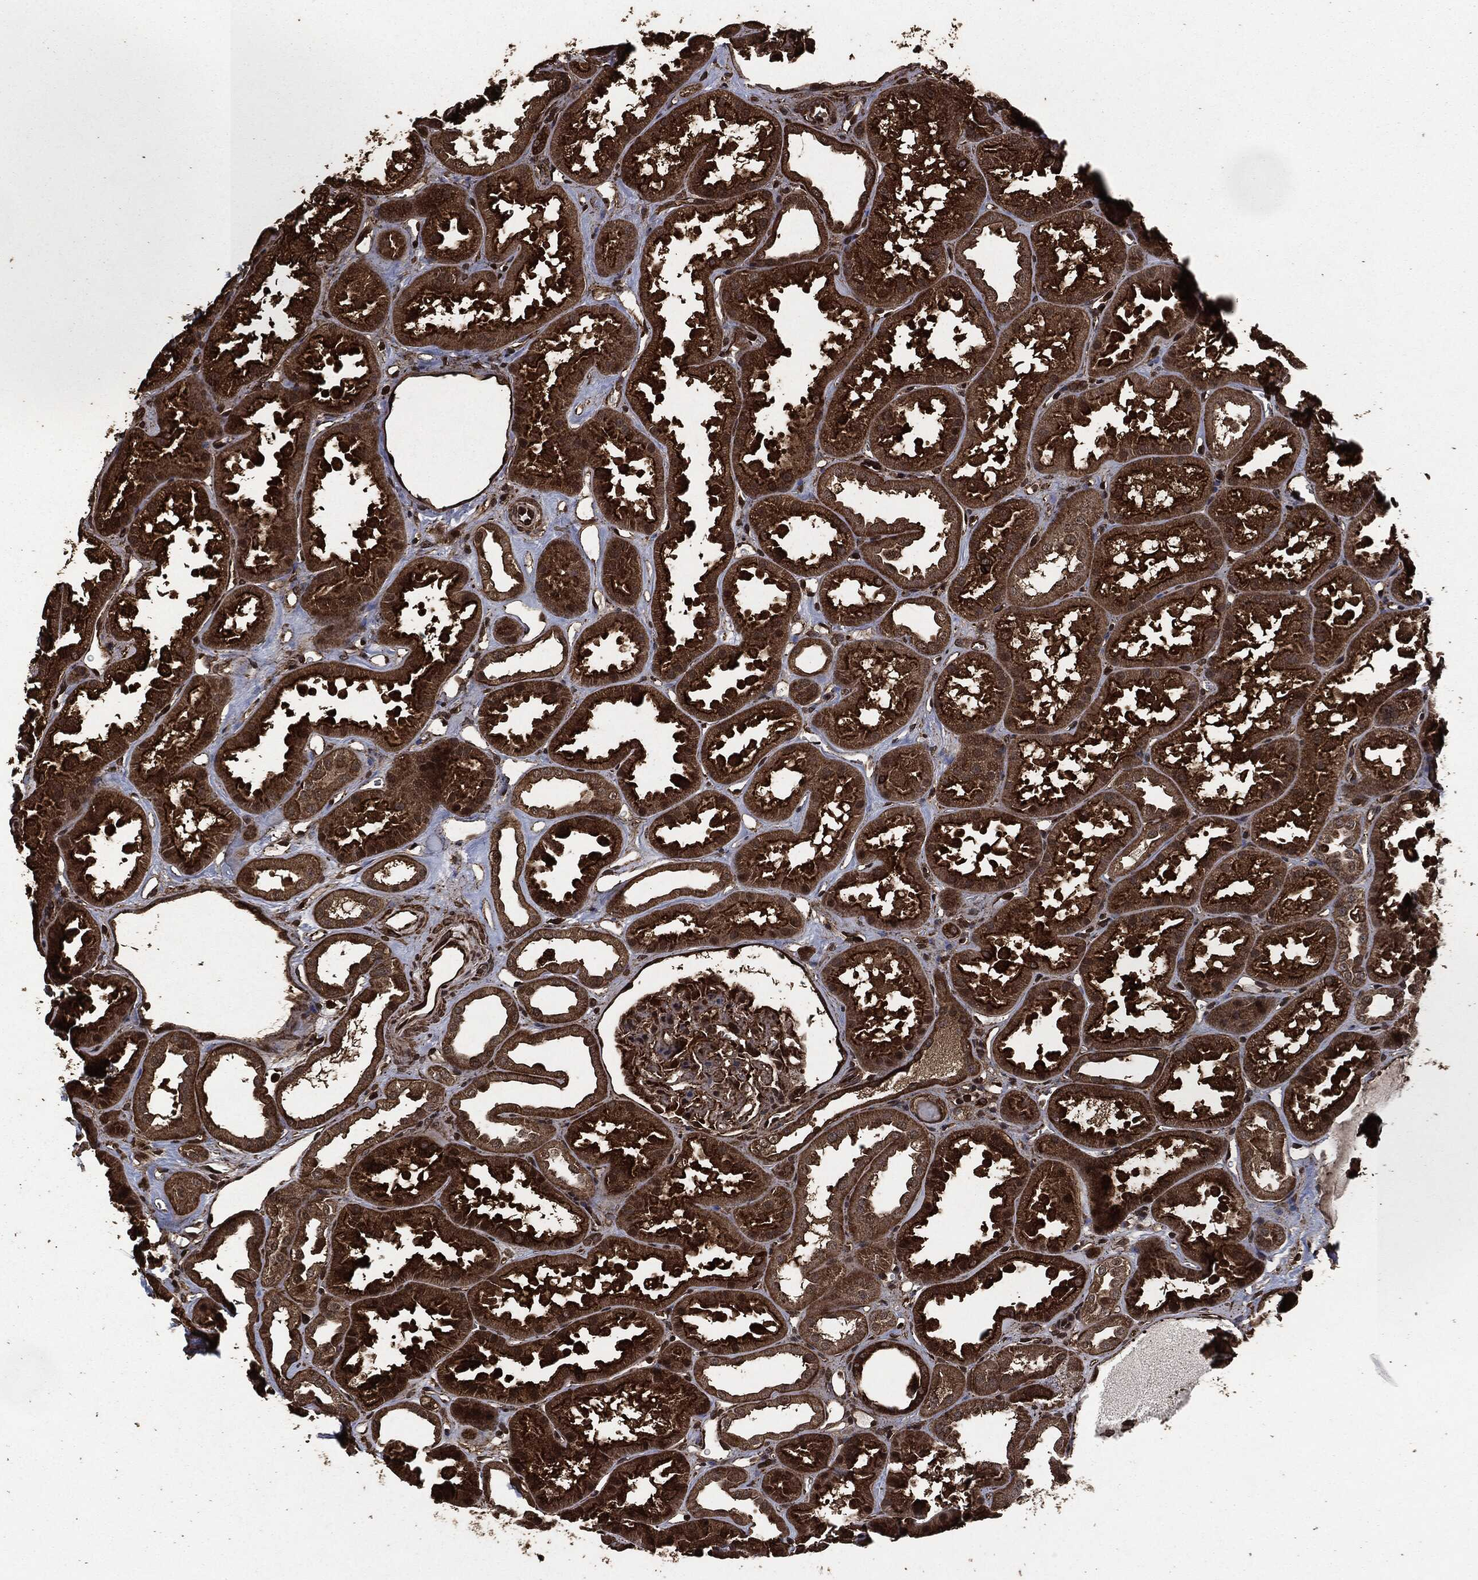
{"staining": {"intensity": "strong", "quantity": "<25%", "location": "cytoplasmic/membranous"}, "tissue": "kidney", "cell_type": "Cells in glomeruli", "image_type": "normal", "snomed": [{"axis": "morphology", "description": "Normal tissue, NOS"}, {"axis": "topography", "description": "Kidney"}], "caption": "DAB (3,3'-diaminobenzidine) immunohistochemical staining of normal kidney demonstrates strong cytoplasmic/membranous protein positivity in about <25% of cells in glomeruli. Ihc stains the protein of interest in brown and the nuclei are stained blue.", "gene": "HRAS", "patient": {"sex": "male", "age": 61}}